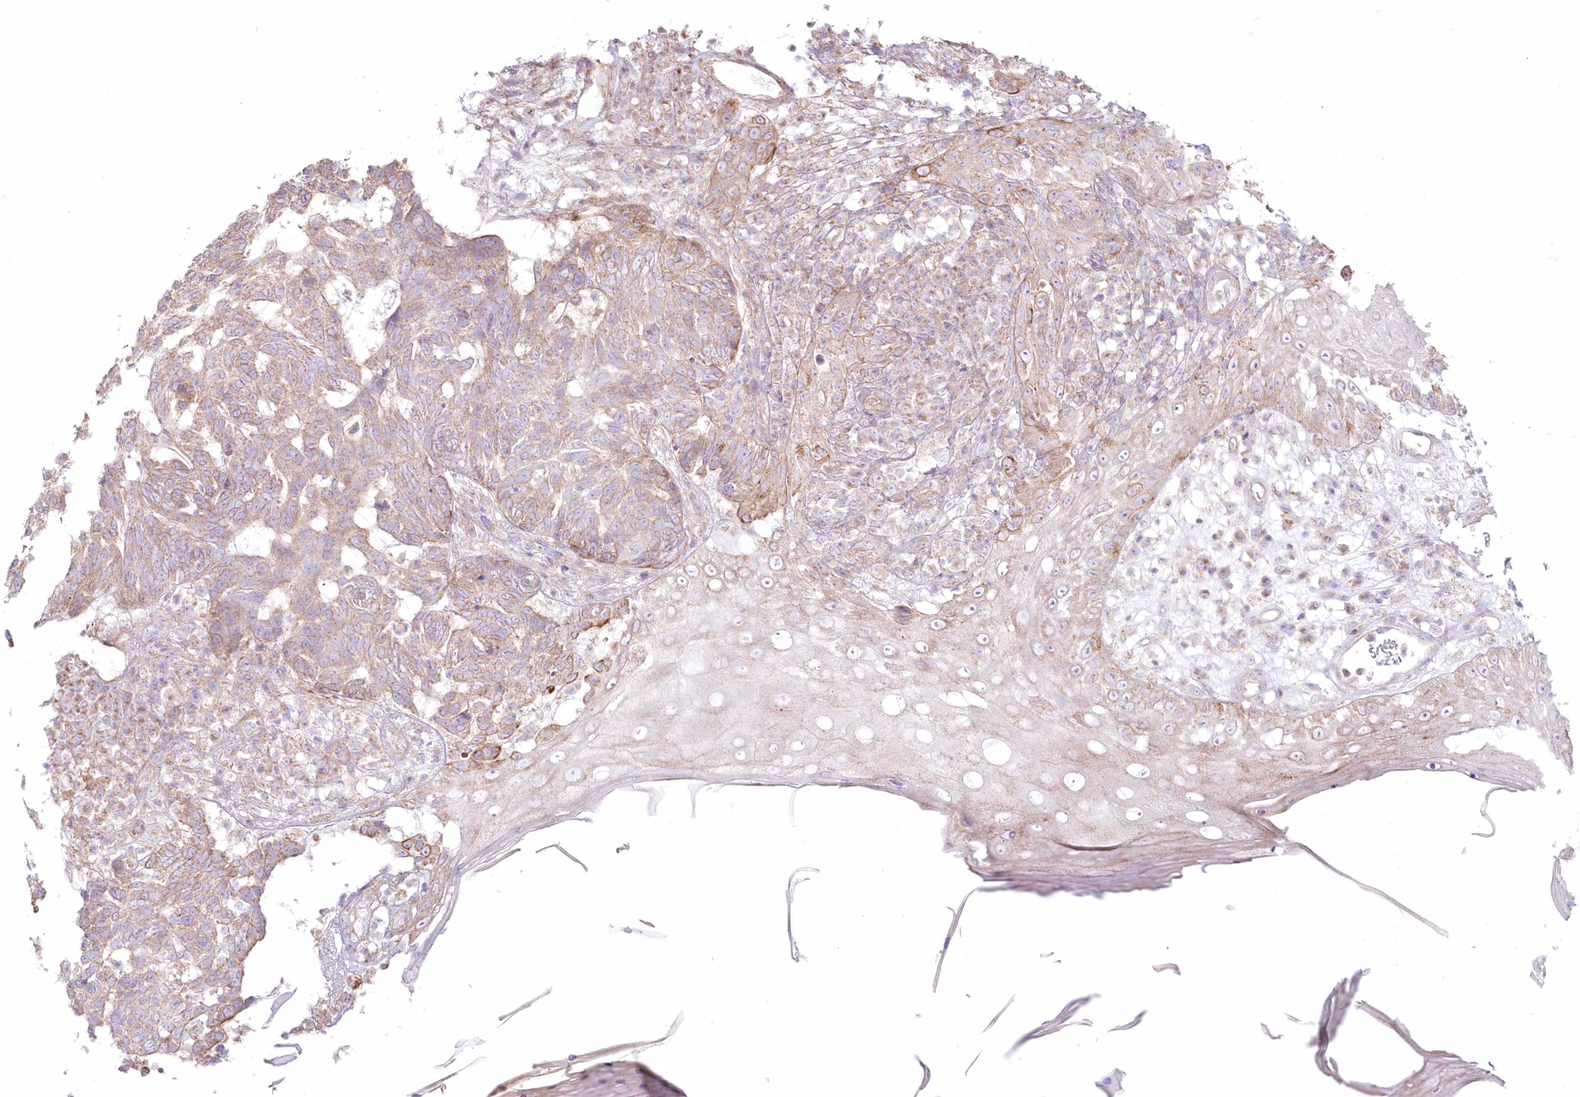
{"staining": {"intensity": "moderate", "quantity": "25%-75%", "location": "cytoplasmic/membranous"}, "tissue": "skin cancer", "cell_type": "Tumor cells", "image_type": "cancer", "snomed": [{"axis": "morphology", "description": "Basal cell carcinoma"}, {"axis": "topography", "description": "Skin"}], "caption": "Protein staining exhibits moderate cytoplasmic/membranous expression in about 25%-75% of tumor cells in basal cell carcinoma (skin). (DAB (3,3'-diaminobenzidine) IHC with brightfield microscopy, high magnification).", "gene": "ZNF843", "patient": {"sex": "male", "age": 85}}